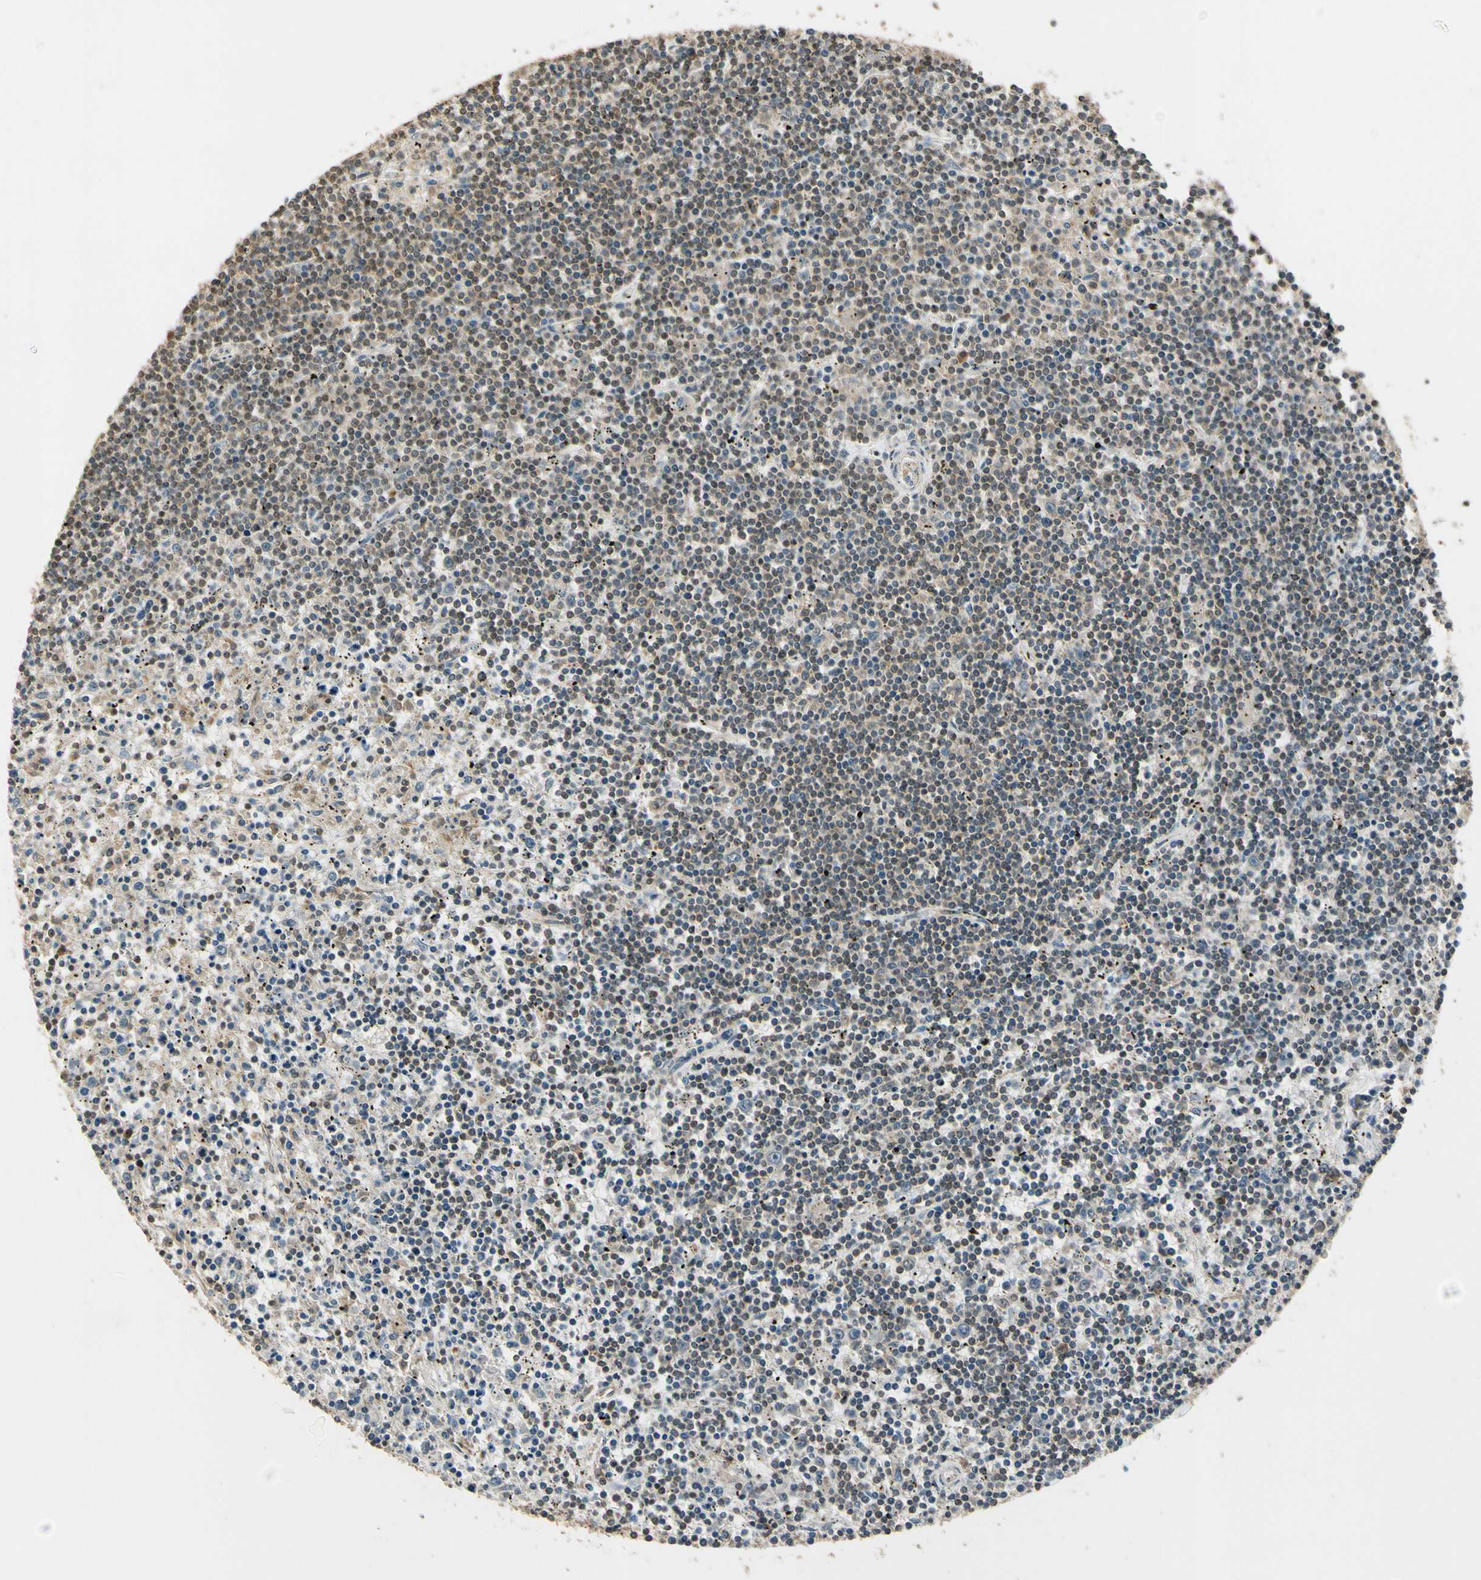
{"staining": {"intensity": "weak", "quantity": "<25%", "location": "cytoplasmic/membranous,nuclear"}, "tissue": "lymphoma", "cell_type": "Tumor cells", "image_type": "cancer", "snomed": [{"axis": "morphology", "description": "Malignant lymphoma, non-Hodgkin's type, Low grade"}, {"axis": "topography", "description": "Spleen"}], "caption": "This is an immunohistochemistry histopathology image of human lymphoma. There is no positivity in tumor cells.", "gene": "LAMTOR1", "patient": {"sex": "male", "age": 76}}